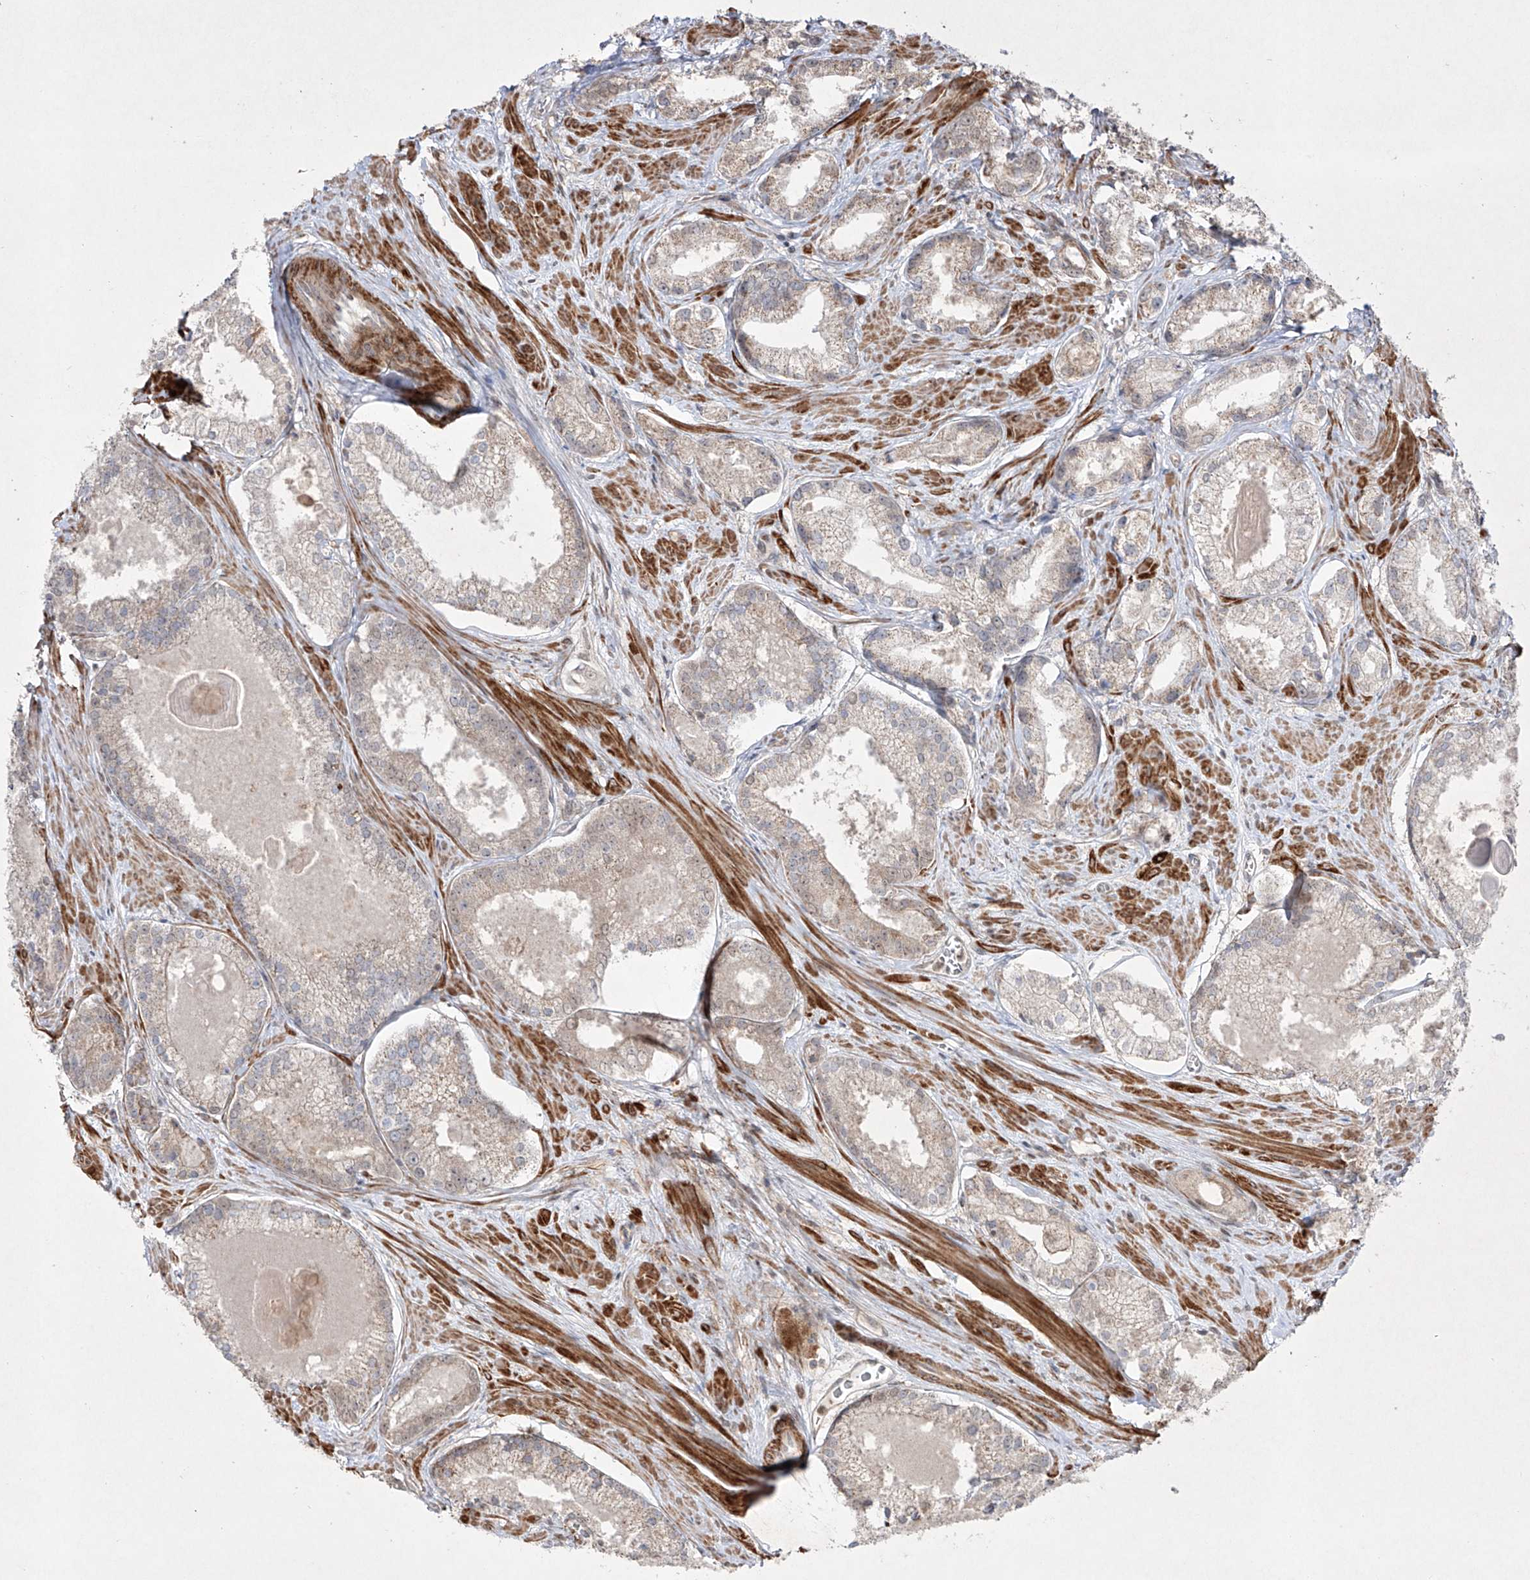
{"staining": {"intensity": "negative", "quantity": "none", "location": "none"}, "tissue": "prostate cancer", "cell_type": "Tumor cells", "image_type": "cancer", "snomed": [{"axis": "morphology", "description": "Adenocarcinoma, Low grade"}, {"axis": "topography", "description": "Prostate"}], "caption": "There is no significant expression in tumor cells of prostate low-grade adenocarcinoma.", "gene": "KDM1B", "patient": {"sex": "male", "age": 54}}